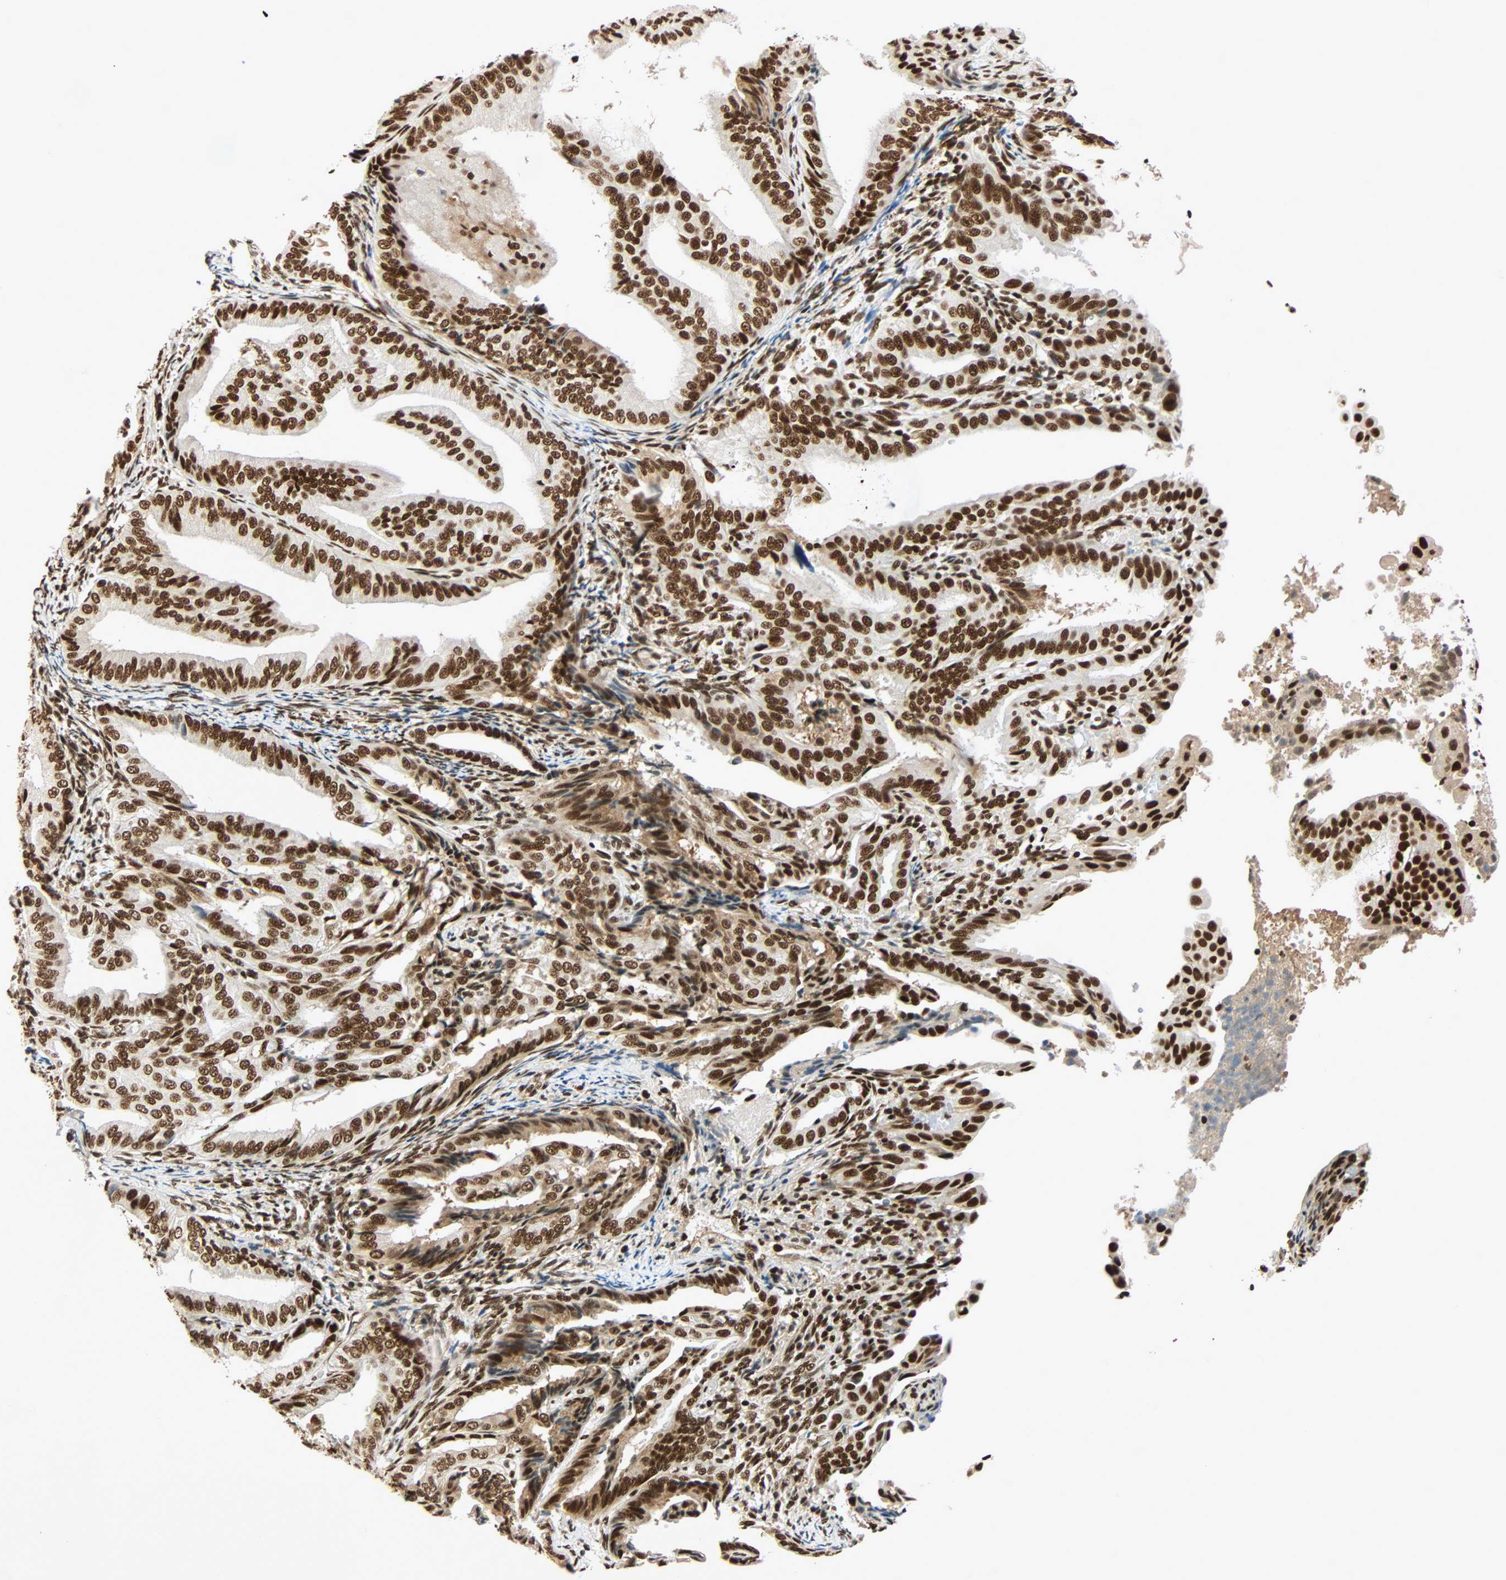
{"staining": {"intensity": "strong", "quantity": ">75%", "location": "cytoplasmic/membranous,nuclear"}, "tissue": "endometrial cancer", "cell_type": "Tumor cells", "image_type": "cancer", "snomed": [{"axis": "morphology", "description": "Adenocarcinoma, NOS"}, {"axis": "topography", "description": "Endometrium"}], "caption": "Immunohistochemical staining of endometrial adenocarcinoma reveals high levels of strong cytoplasmic/membranous and nuclear protein expression in approximately >75% of tumor cells.", "gene": "CDK12", "patient": {"sex": "female", "age": 58}}